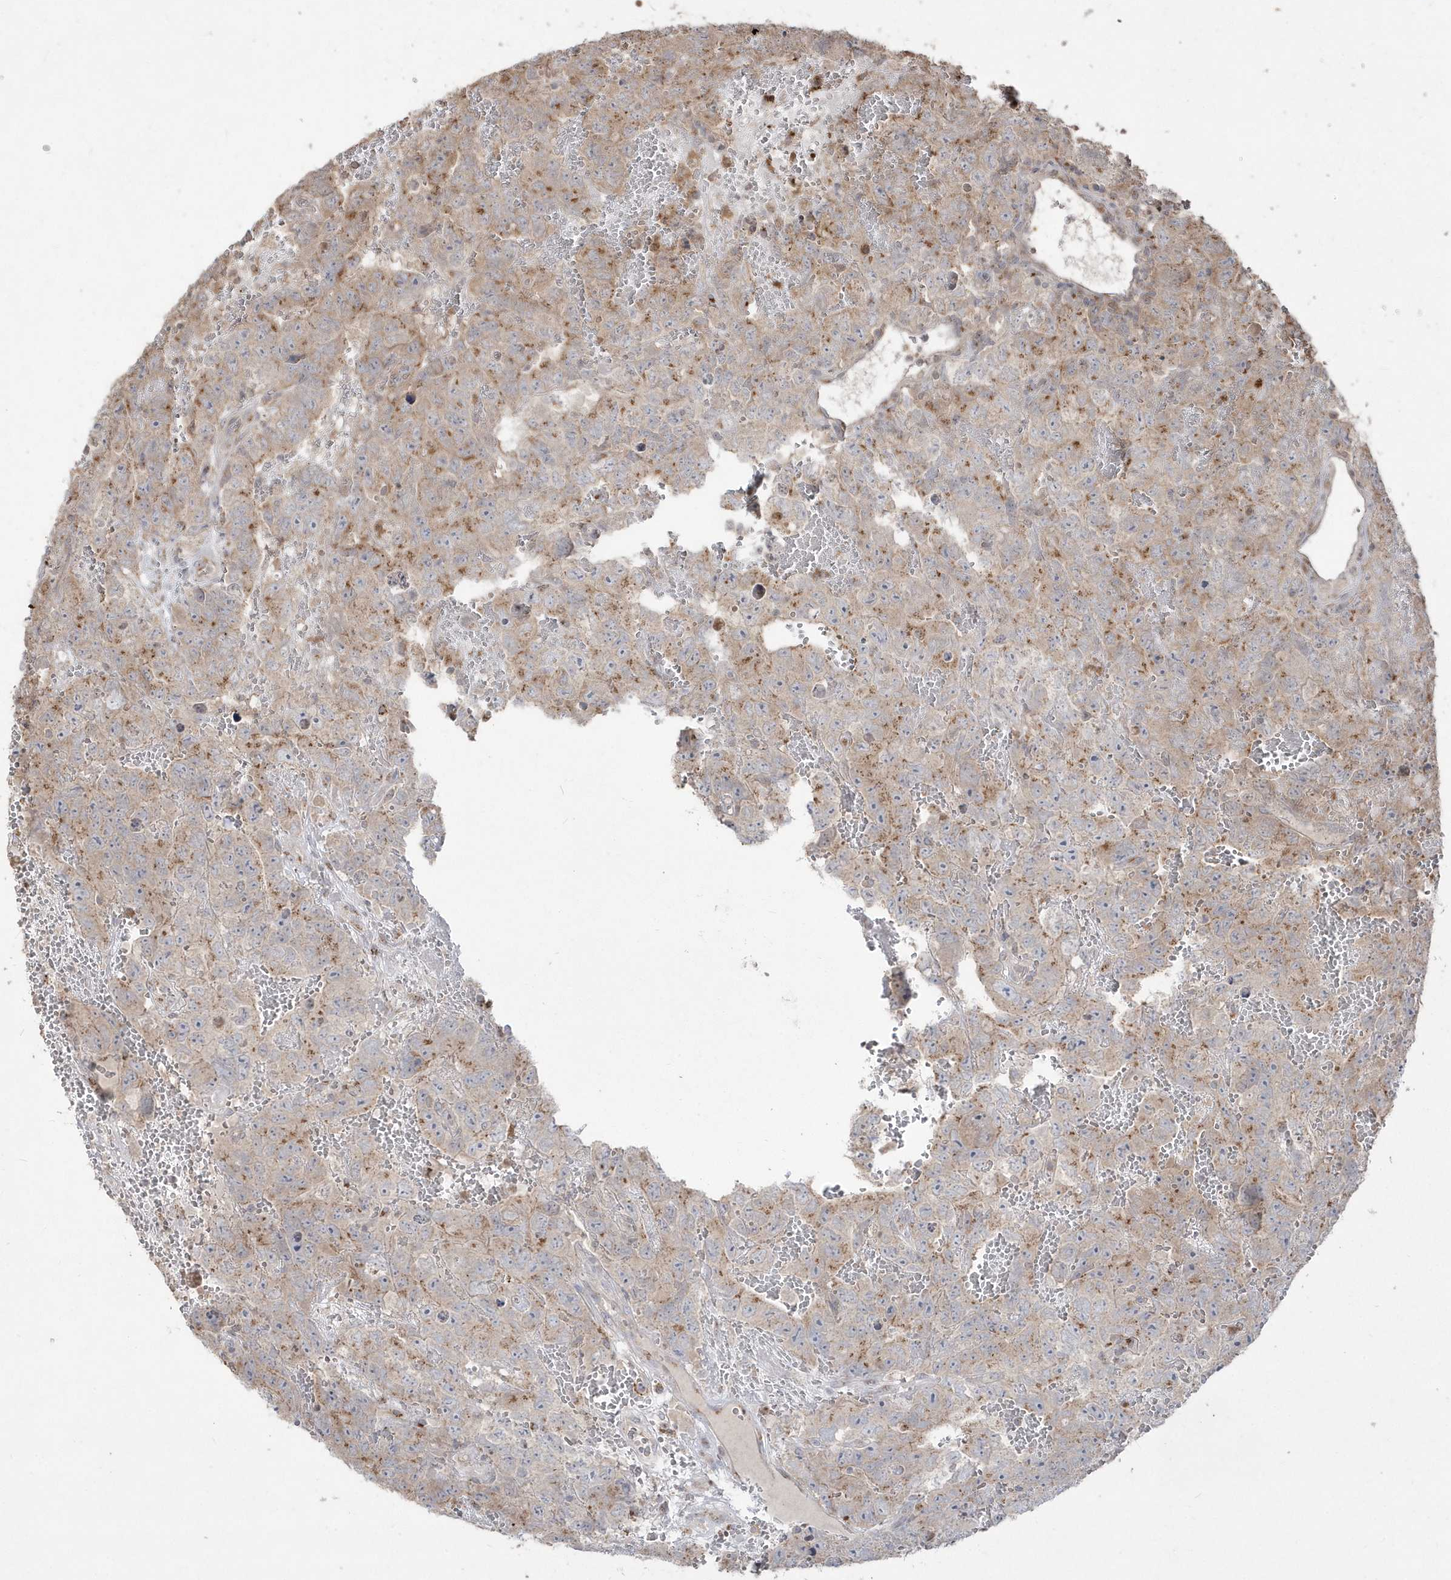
{"staining": {"intensity": "moderate", "quantity": "25%-75%", "location": "cytoplasmic/membranous"}, "tissue": "testis cancer", "cell_type": "Tumor cells", "image_type": "cancer", "snomed": [{"axis": "morphology", "description": "Carcinoma, Embryonal, NOS"}, {"axis": "topography", "description": "Testis"}], "caption": "Protein expression analysis of testis cancer exhibits moderate cytoplasmic/membranous expression in about 25%-75% of tumor cells.", "gene": "GEMIN6", "patient": {"sex": "male", "age": 45}}